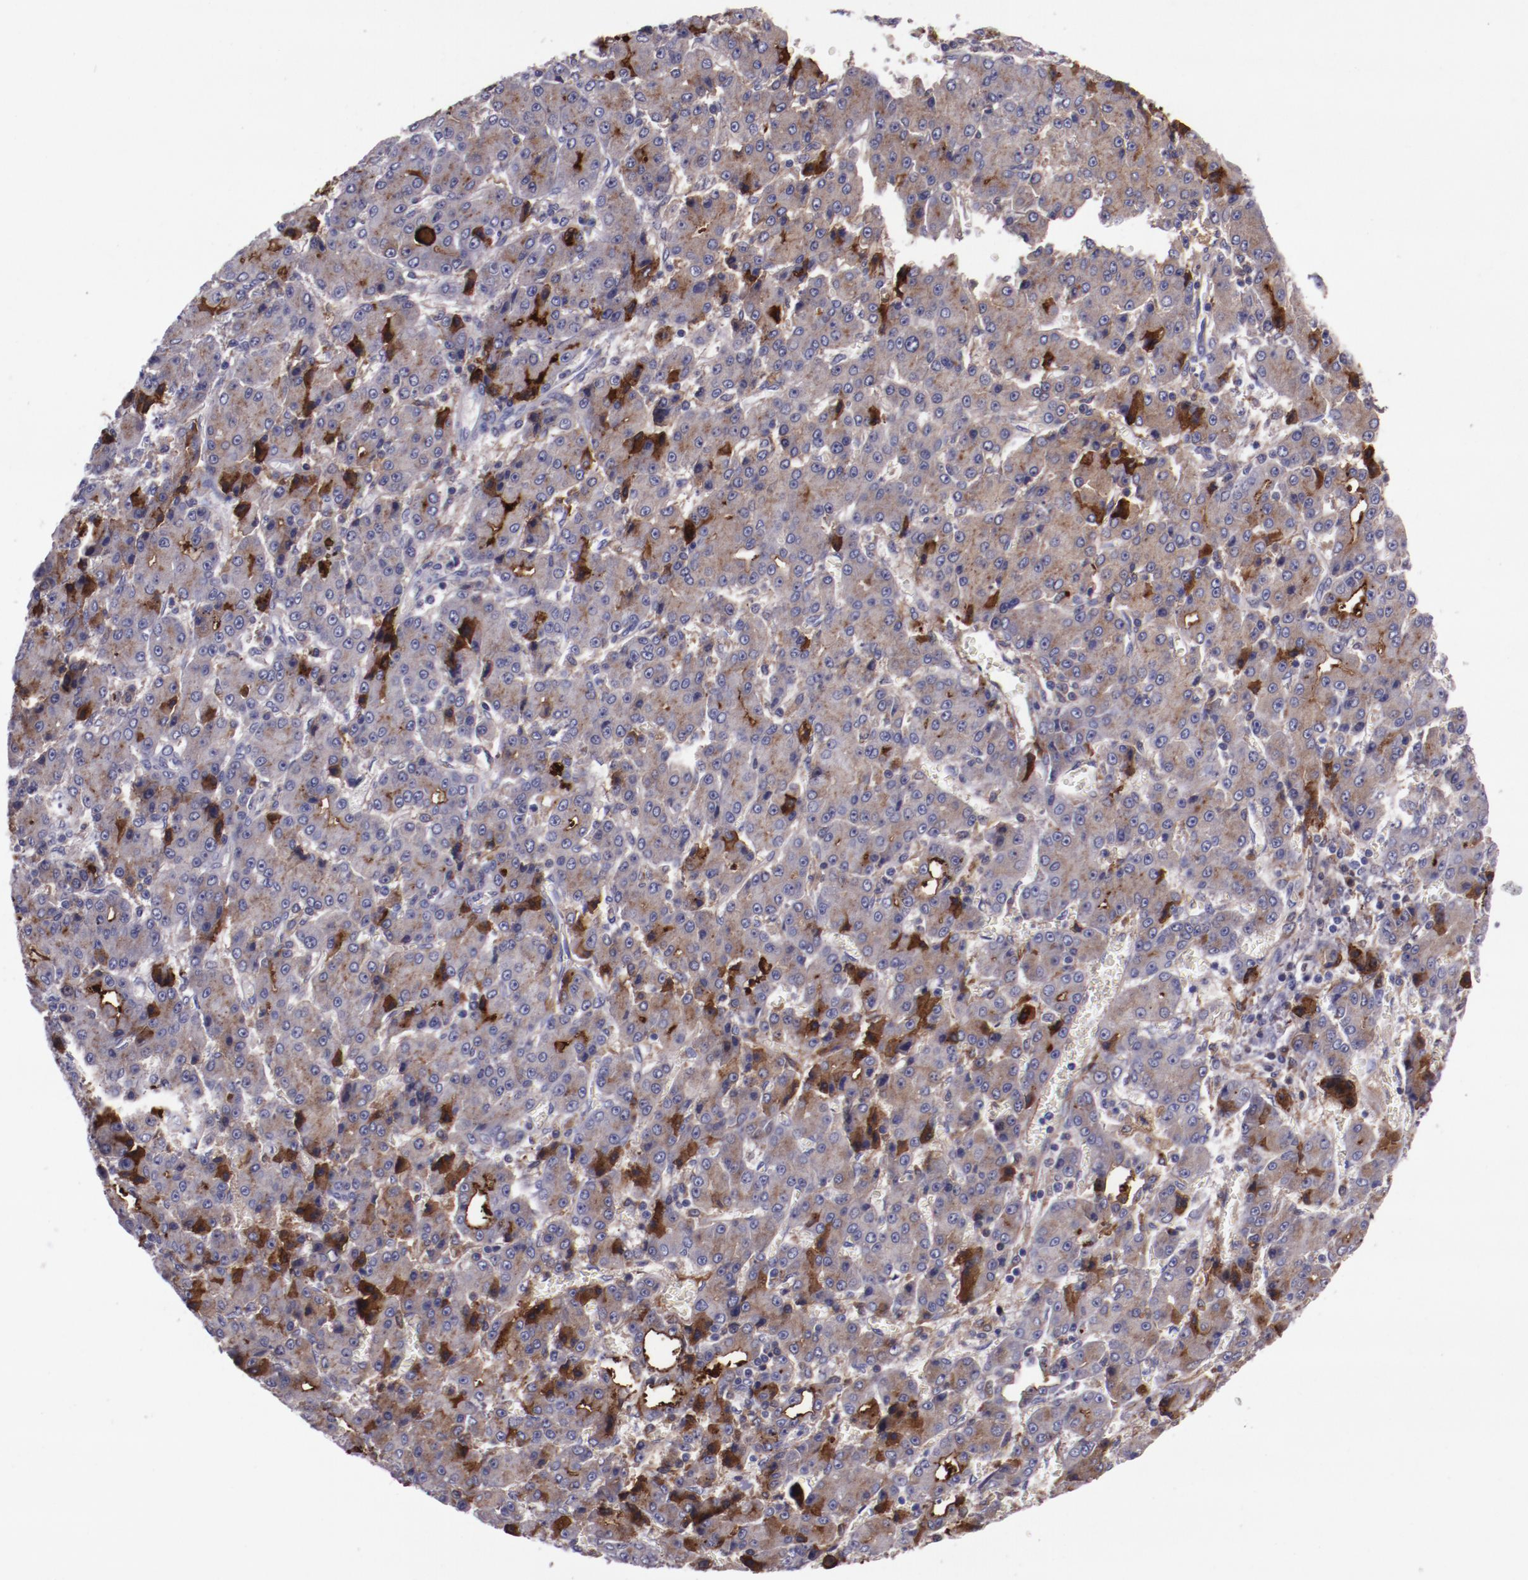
{"staining": {"intensity": "moderate", "quantity": "25%-75%", "location": "cytoplasmic/membranous"}, "tissue": "liver cancer", "cell_type": "Tumor cells", "image_type": "cancer", "snomed": [{"axis": "morphology", "description": "Carcinoma, Hepatocellular, NOS"}, {"axis": "topography", "description": "Liver"}], "caption": "About 25%-75% of tumor cells in hepatocellular carcinoma (liver) exhibit moderate cytoplasmic/membranous protein expression as visualized by brown immunohistochemical staining.", "gene": "APOH", "patient": {"sex": "male", "age": 69}}